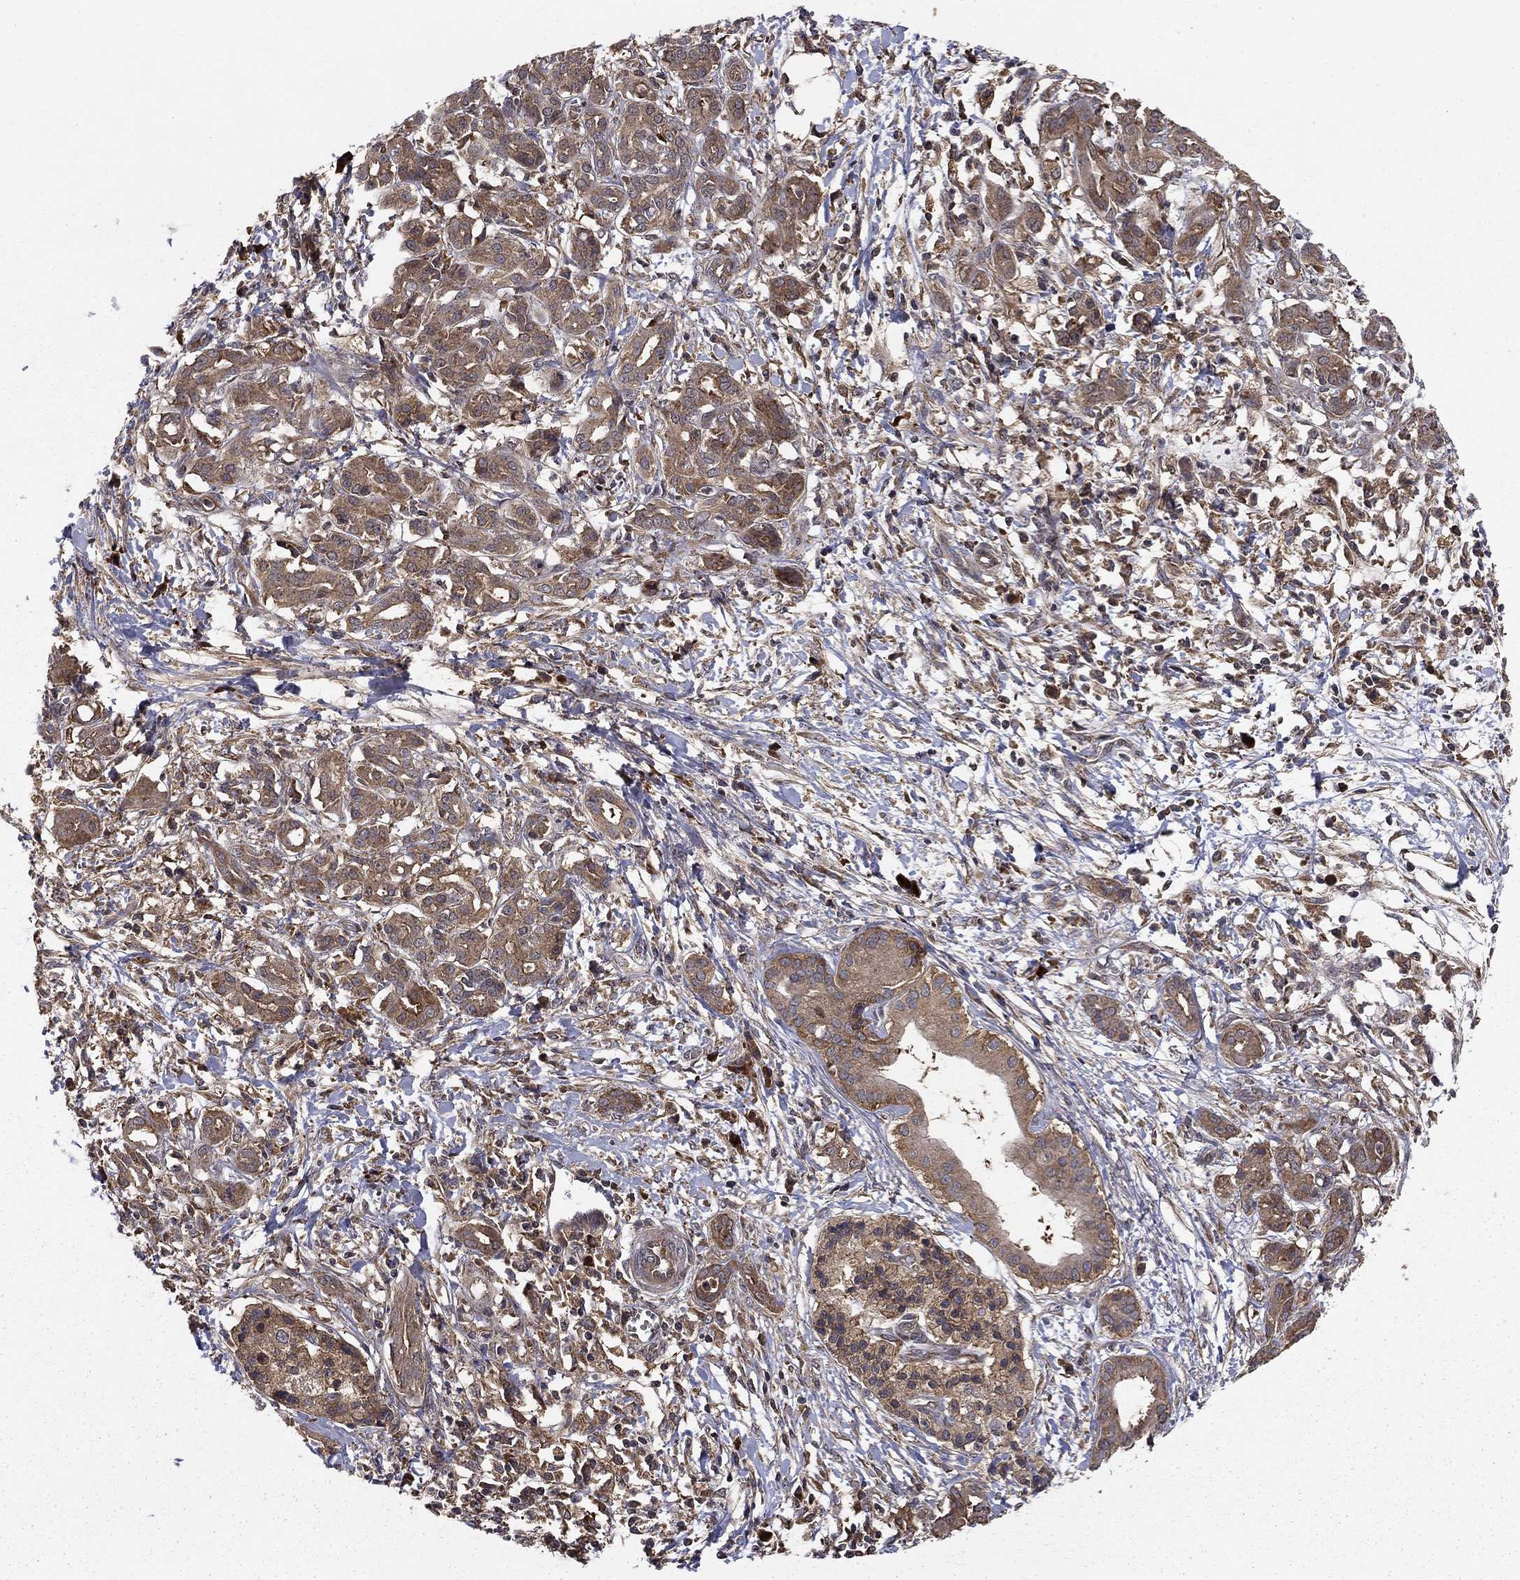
{"staining": {"intensity": "moderate", "quantity": ">75%", "location": "cytoplasmic/membranous"}, "tissue": "pancreatic cancer", "cell_type": "Tumor cells", "image_type": "cancer", "snomed": [{"axis": "morphology", "description": "Adenocarcinoma, NOS"}, {"axis": "topography", "description": "Pancreas"}], "caption": "A photomicrograph of pancreatic adenocarcinoma stained for a protein displays moderate cytoplasmic/membranous brown staining in tumor cells.", "gene": "BABAM2", "patient": {"sex": "male", "age": 72}}